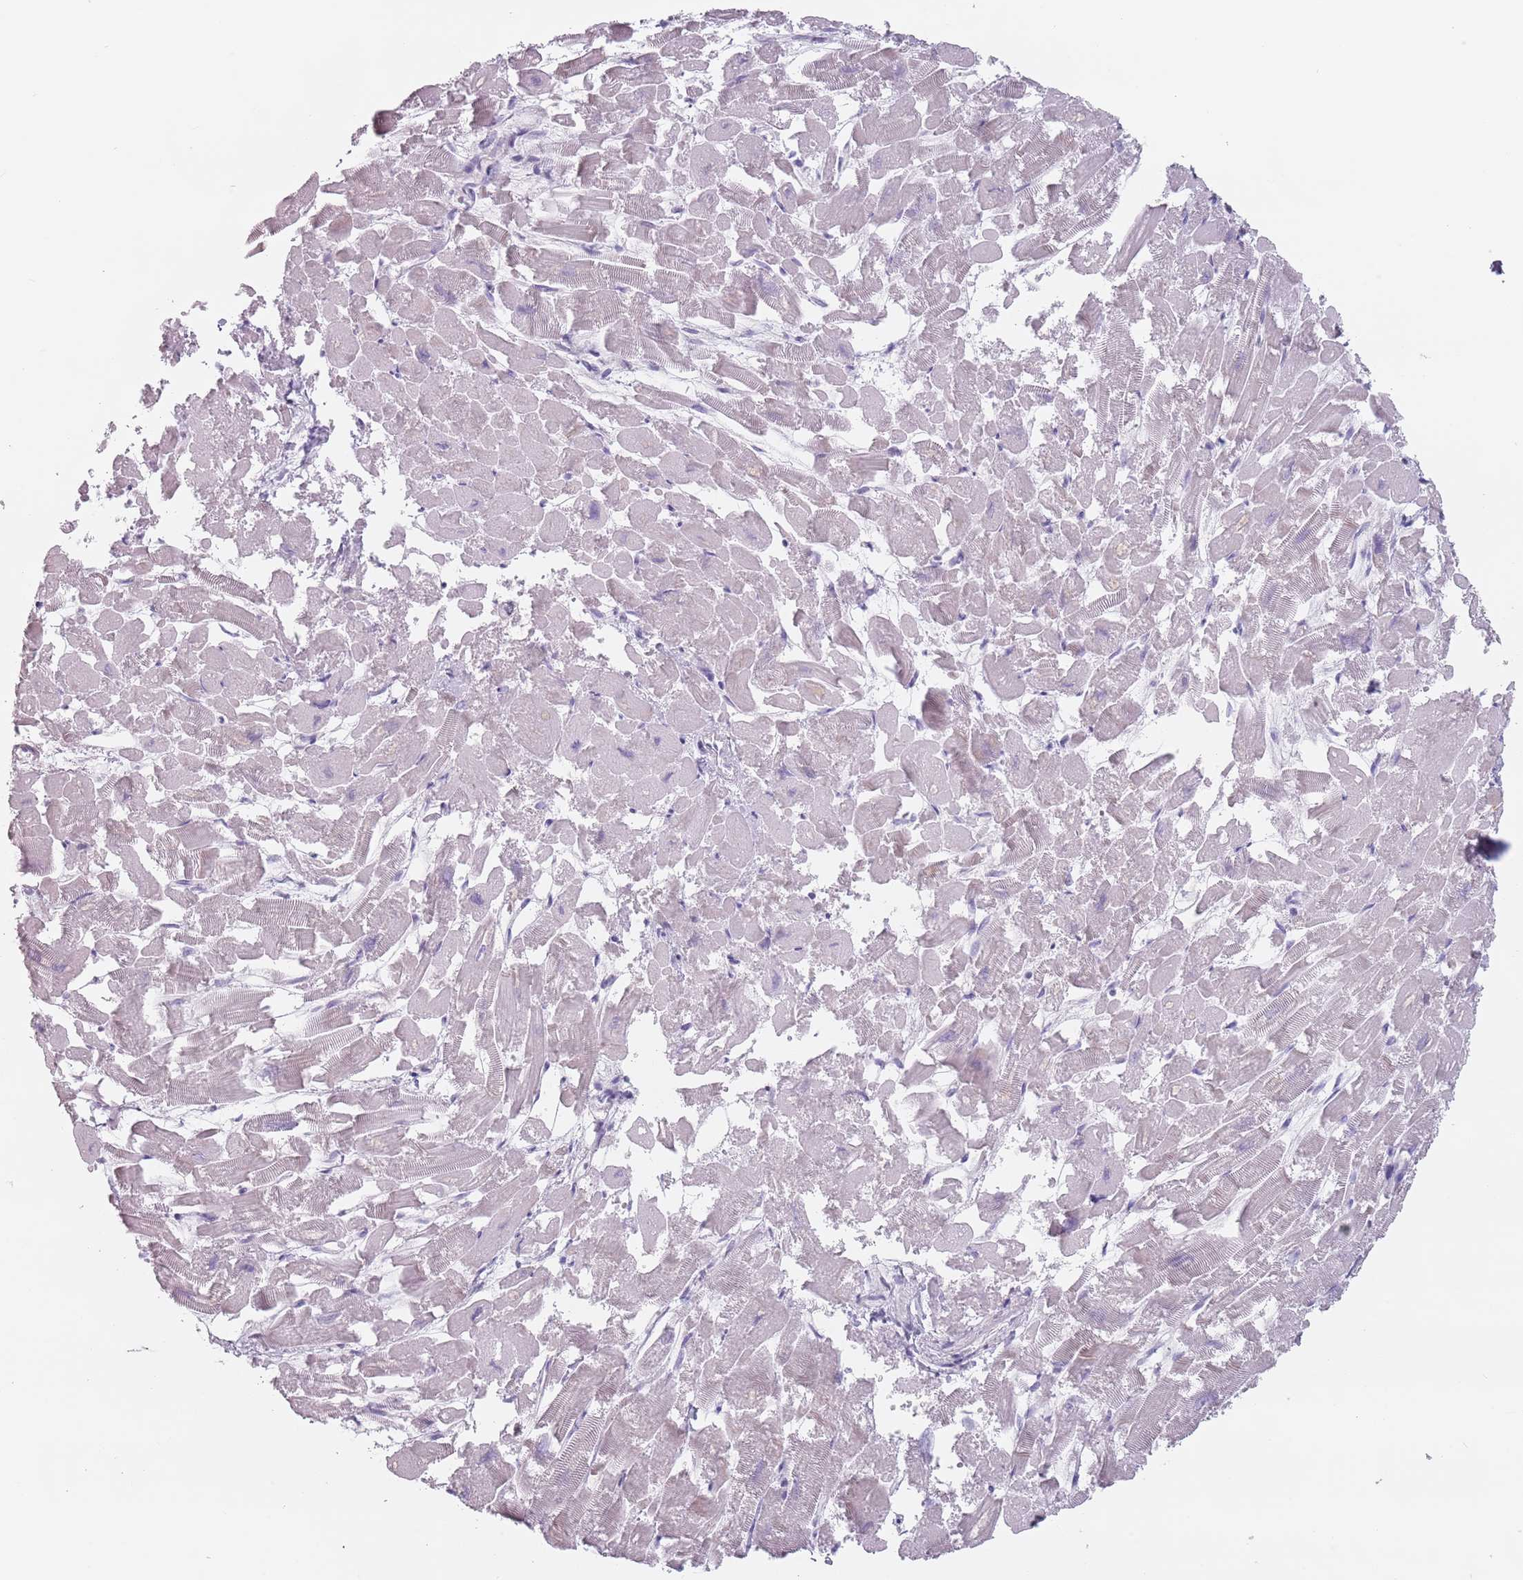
{"staining": {"intensity": "negative", "quantity": "none", "location": "none"}, "tissue": "heart muscle", "cell_type": "Cardiomyocytes", "image_type": "normal", "snomed": [{"axis": "morphology", "description": "Normal tissue, NOS"}, {"axis": "topography", "description": "Heart"}], "caption": "Human heart muscle stained for a protein using immunohistochemistry displays no expression in cardiomyocytes.", "gene": "ZNF584", "patient": {"sex": "male", "age": 54}}